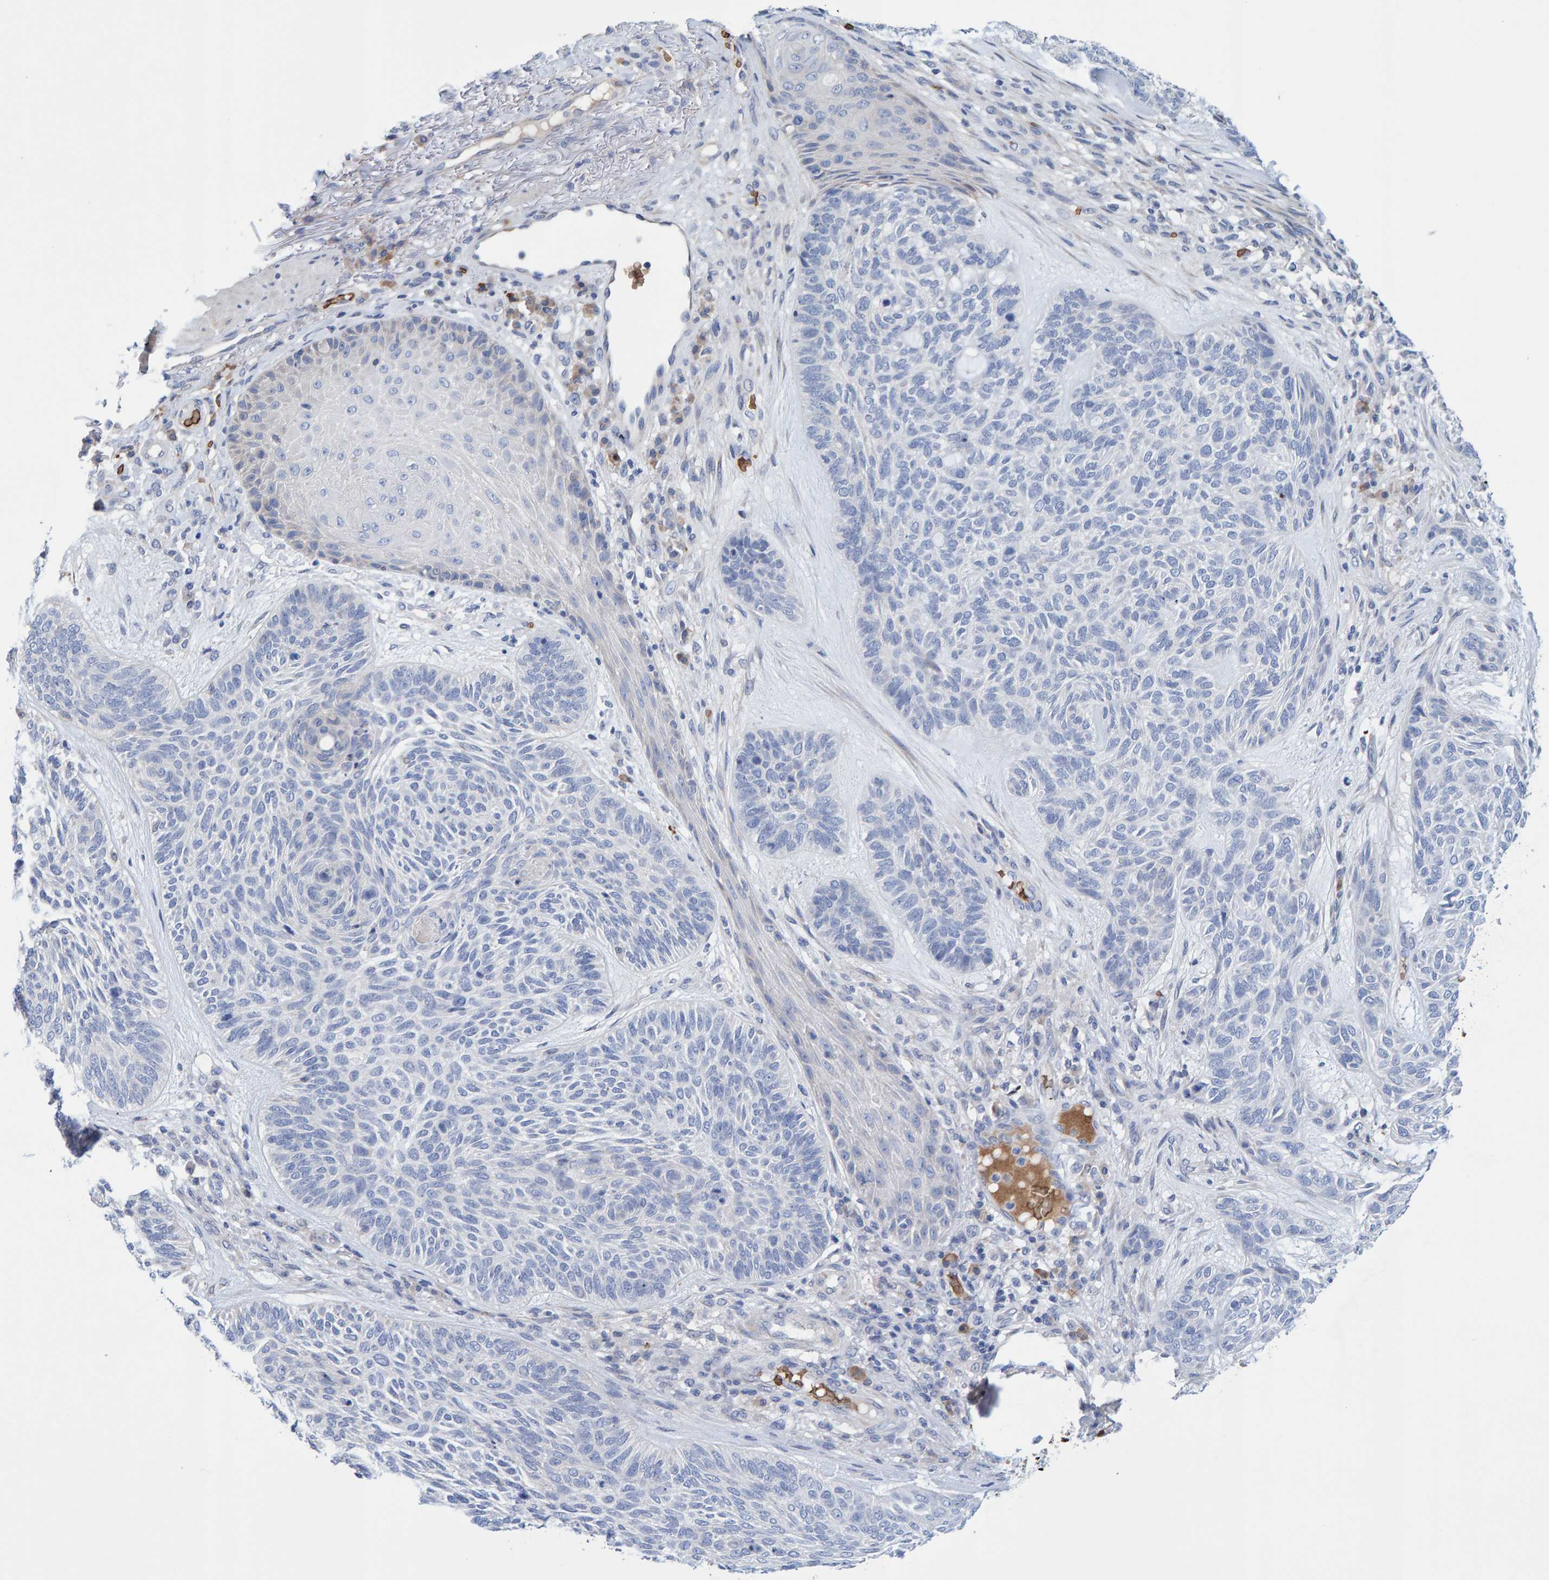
{"staining": {"intensity": "negative", "quantity": "none", "location": "none"}, "tissue": "skin cancer", "cell_type": "Tumor cells", "image_type": "cancer", "snomed": [{"axis": "morphology", "description": "Basal cell carcinoma"}, {"axis": "topography", "description": "Skin"}], "caption": "This is an IHC histopathology image of basal cell carcinoma (skin). There is no expression in tumor cells.", "gene": "VPS9D1", "patient": {"sex": "male", "age": 55}}